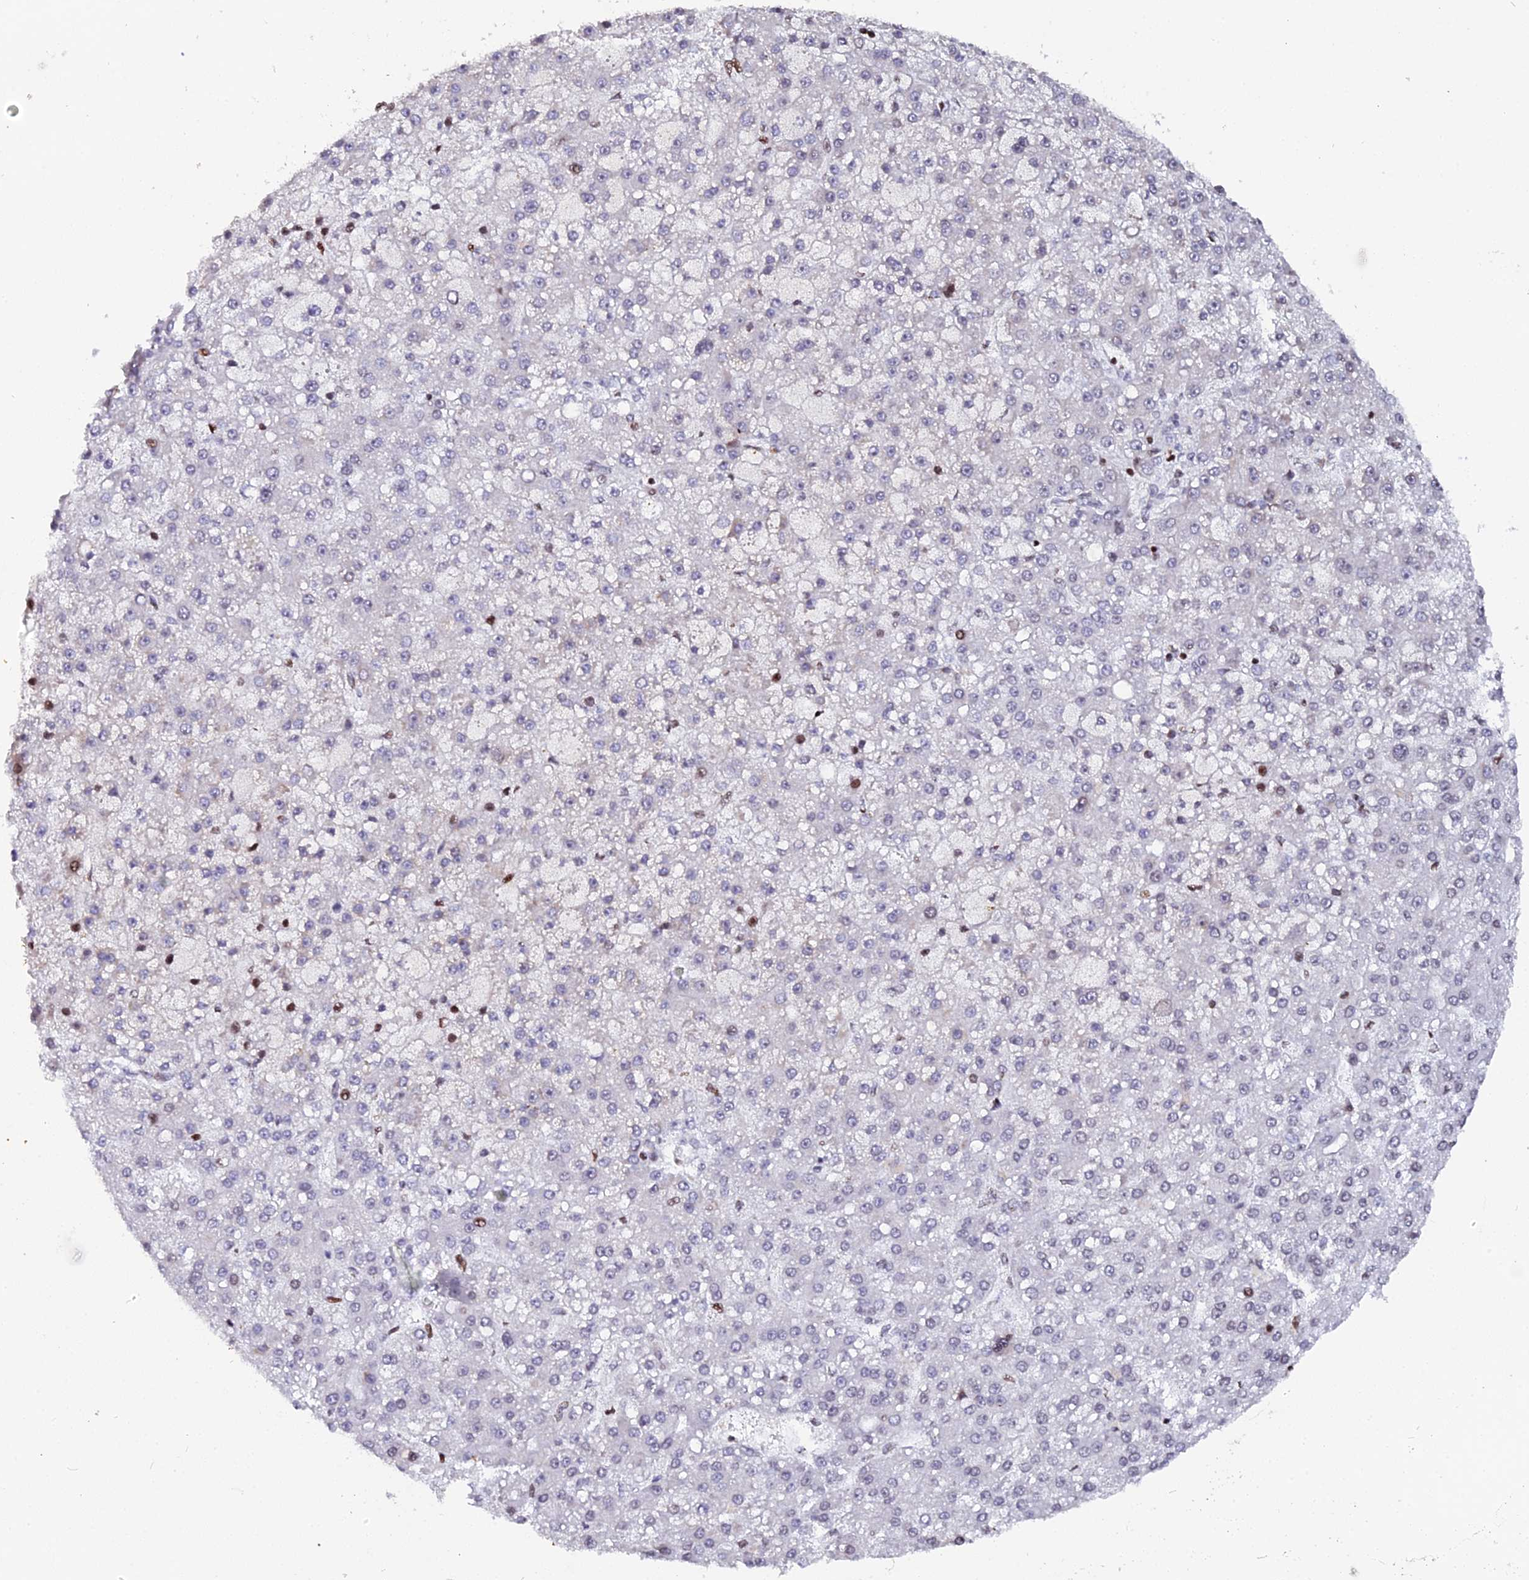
{"staining": {"intensity": "moderate", "quantity": "<25%", "location": "nuclear"}, "tissue": "liver cancer", "cell_type": "Tumor cells", "image_type": "cancer", "snomed": [{"axis": "morphology", "description": "Carcinoma, Hepatocellular, NOS"}, {"axis": "topography", "description": "Liver"}], "caption": "An IHC histopathology image of neoplastic tissue is shown. Protein staining in brown shows moderate nuclear positivity in hepatocellular carcinoma (liver) within tumor cells.", "gene": "MYNN", "patient": {"sex": "male", "age": 67}}